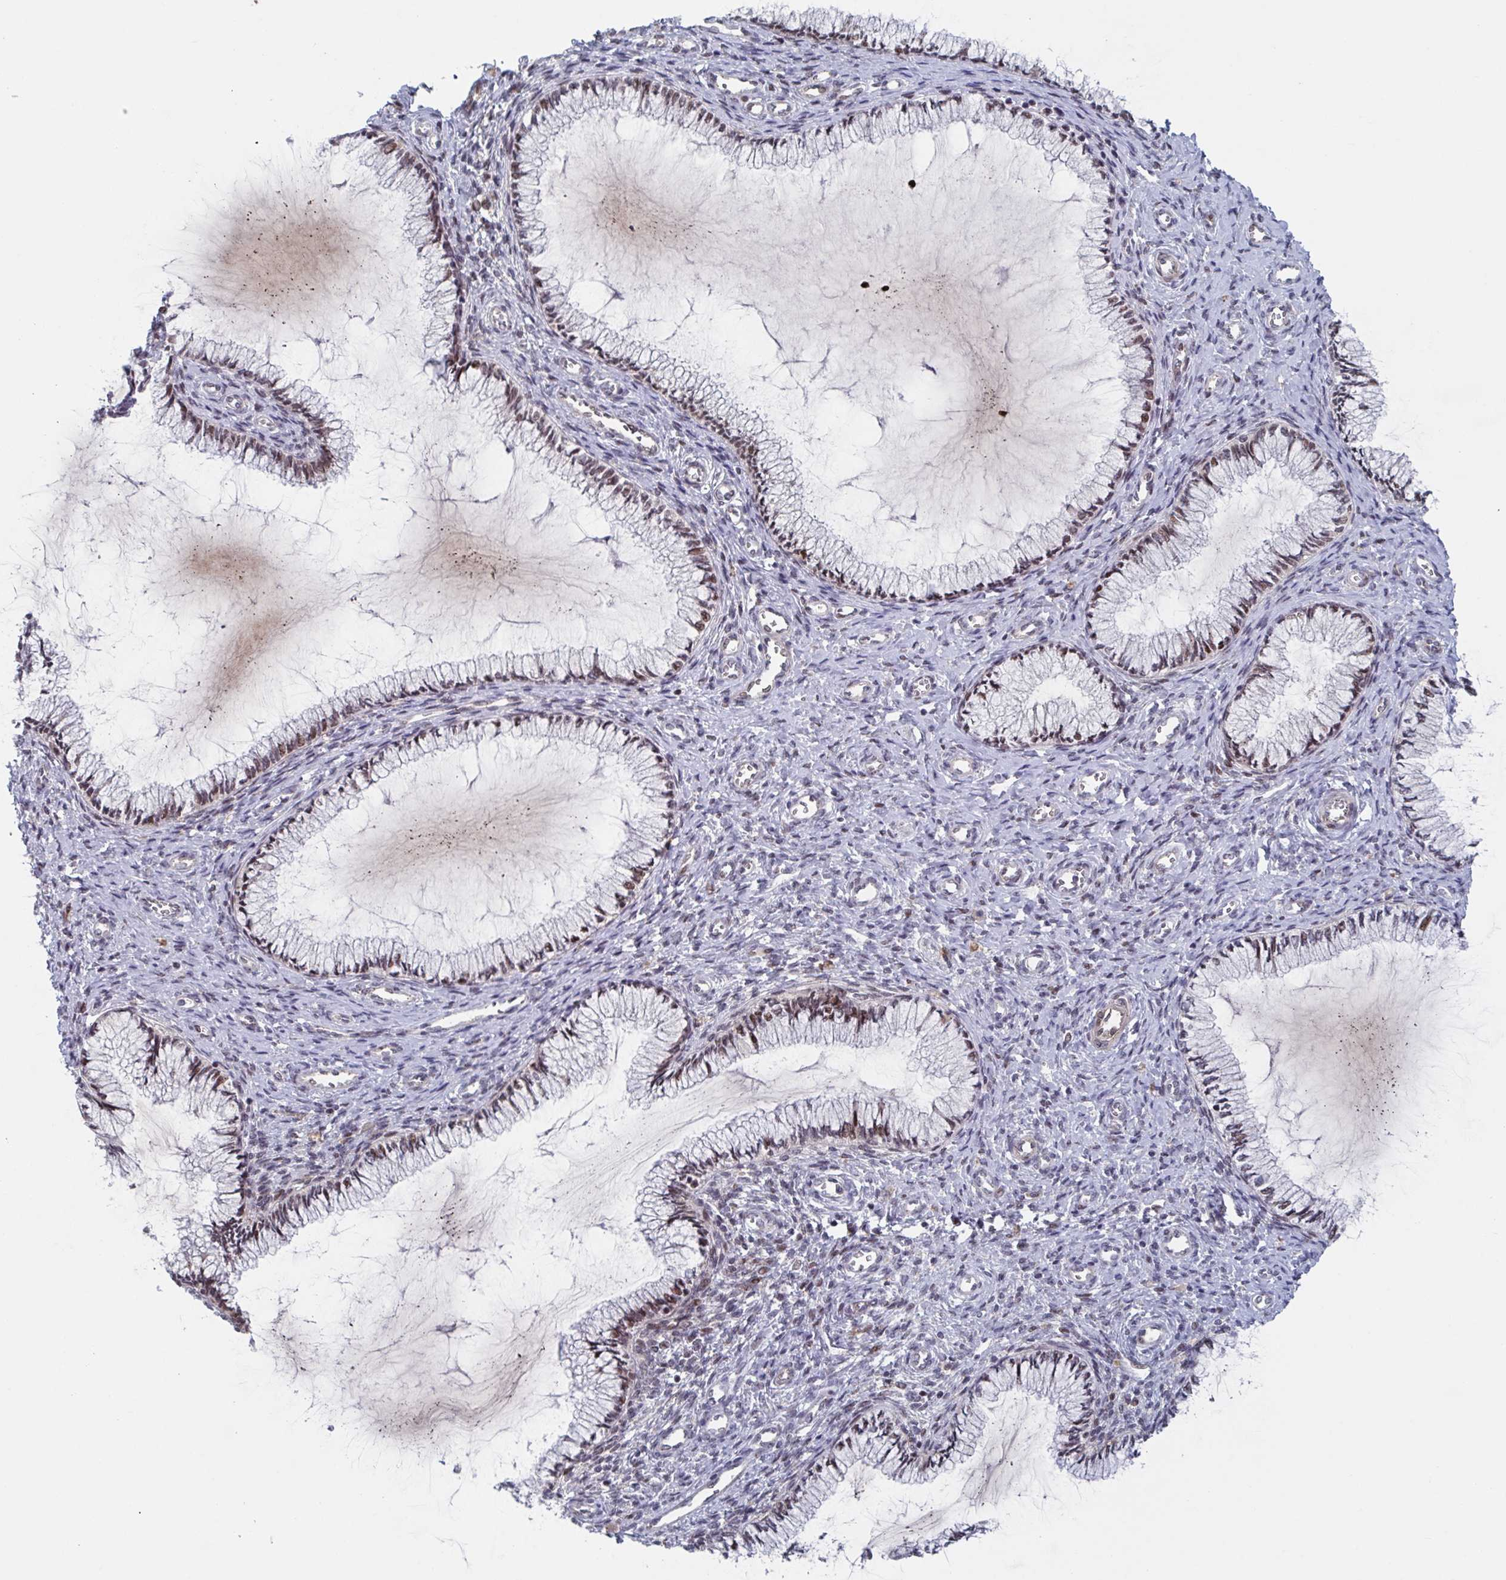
{"staining": {"intensity": "moderate", "quantity": ">75%", "location": "nuclear"}, "tissue": "cervix", "cell_type": "Glandular cells", "image_type": "normal", "snomed": [{"axis": "morphology", "description": "Normal tissue, NOS"}, {"axis": "topography", "description": "Cervix"}], "caption": "Immunohistochemistry (IHC) histopathology image of normal cervix: cervix stained using IHC shows medium levels of moderate protein expression localized specifically in the nuclear of glandular cells, appearing as a nuclear brown color.", "gene": "RNF212", "patient": {"sex": "female", "age": 24}}